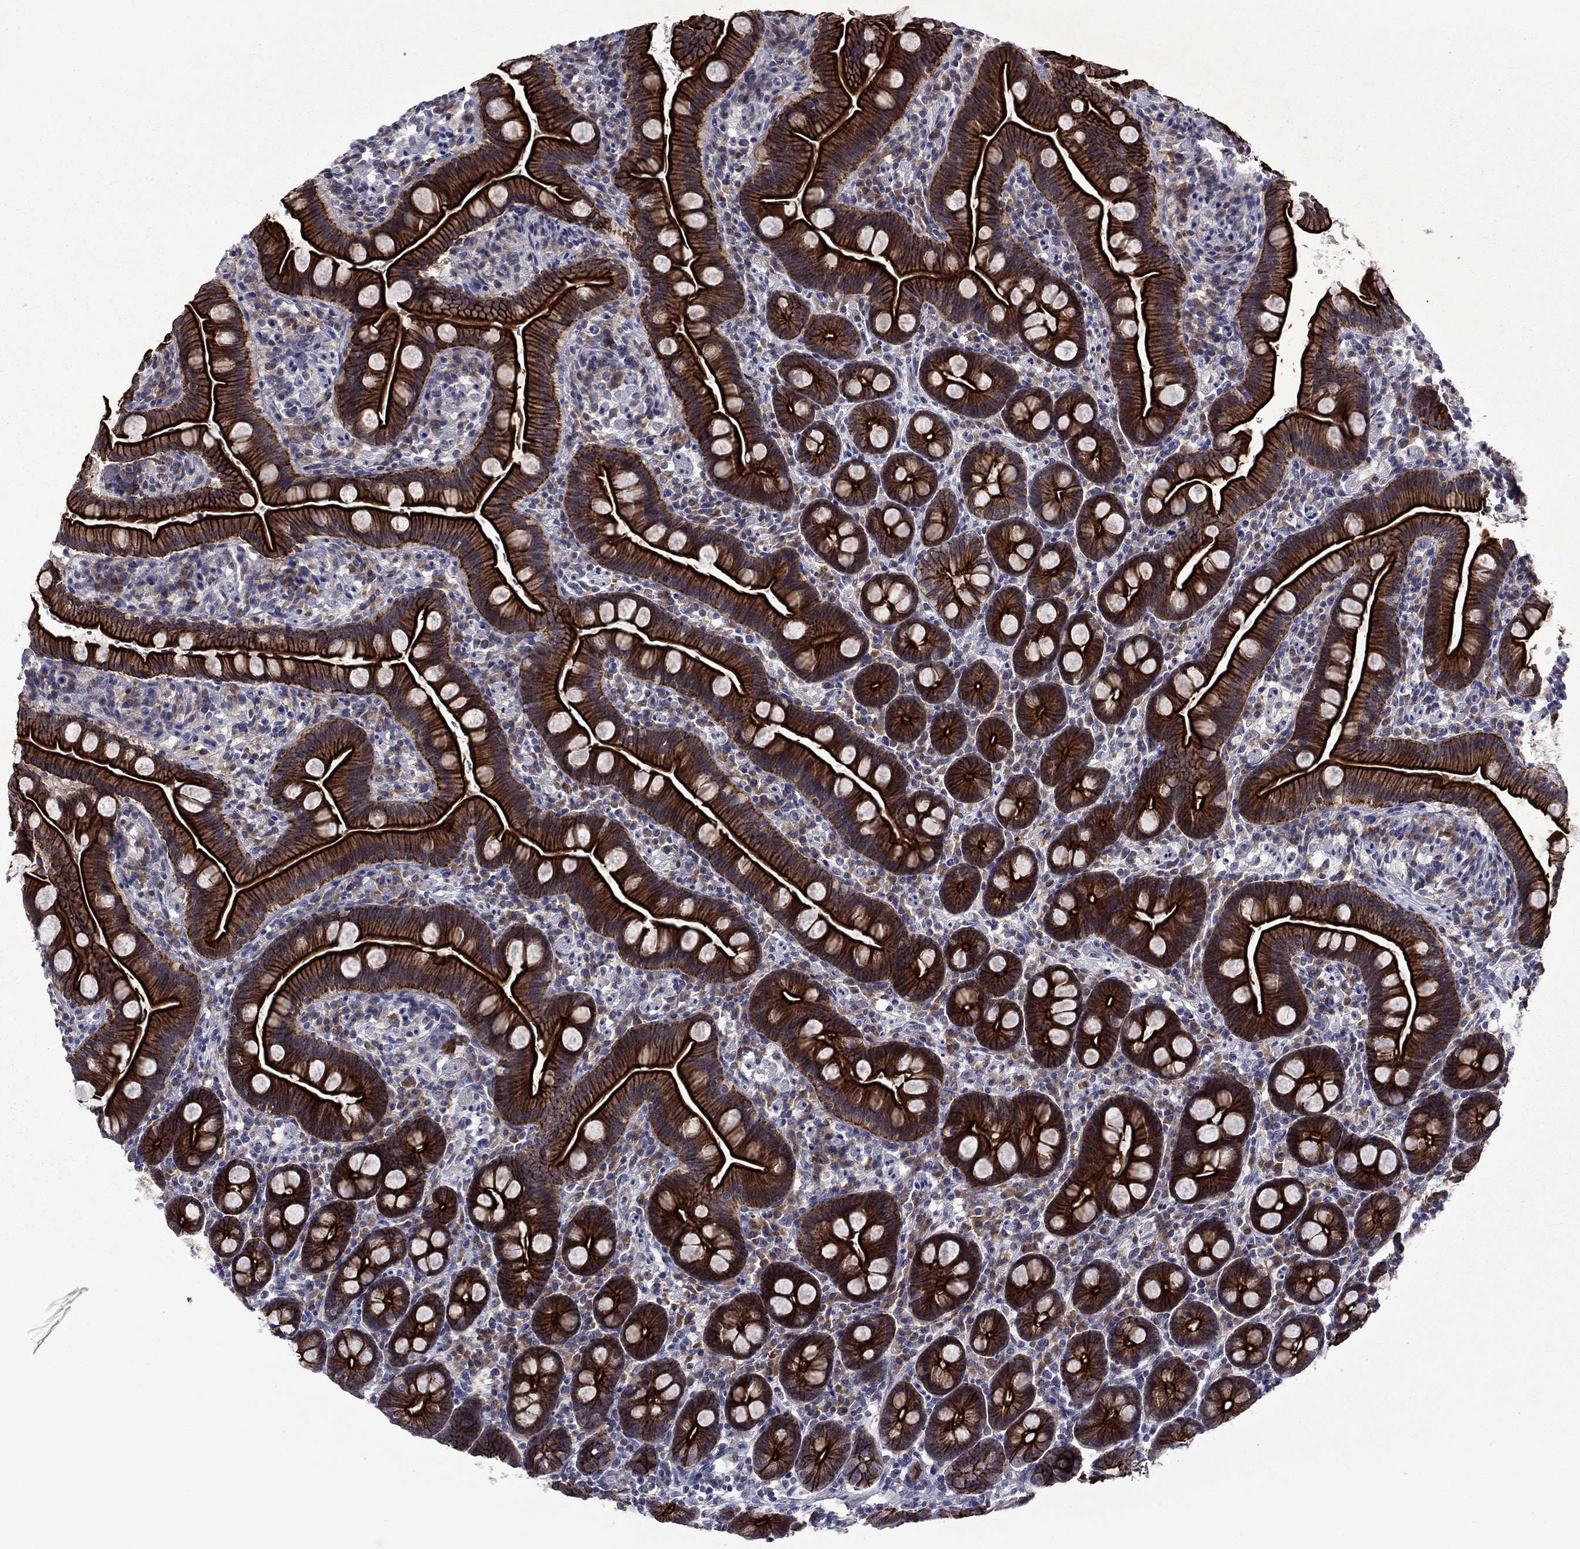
{"staining": {"intensity": "strong", "quantity": ">75%", "location": "cytoplasmic/membranous"}, "tissue": "small intestine", "cell_type": "Glandular cells", "image_type": "normal", "snomed": [{"axis": "morphology", "description": "Normal tissue, NOS"}, {"axis": "topography", "description": "Small intestine"}], "caption": "The photomicrograph displays staining of benign small intestine, revealing strong cytoplasmic/membranous protein expression (brown color) within glandular cells. The protein of interest is shown in brown color, while the nuclei are stained blue.", "gene": "LMO7", "patient": {"sex": "female", "age": 44}}